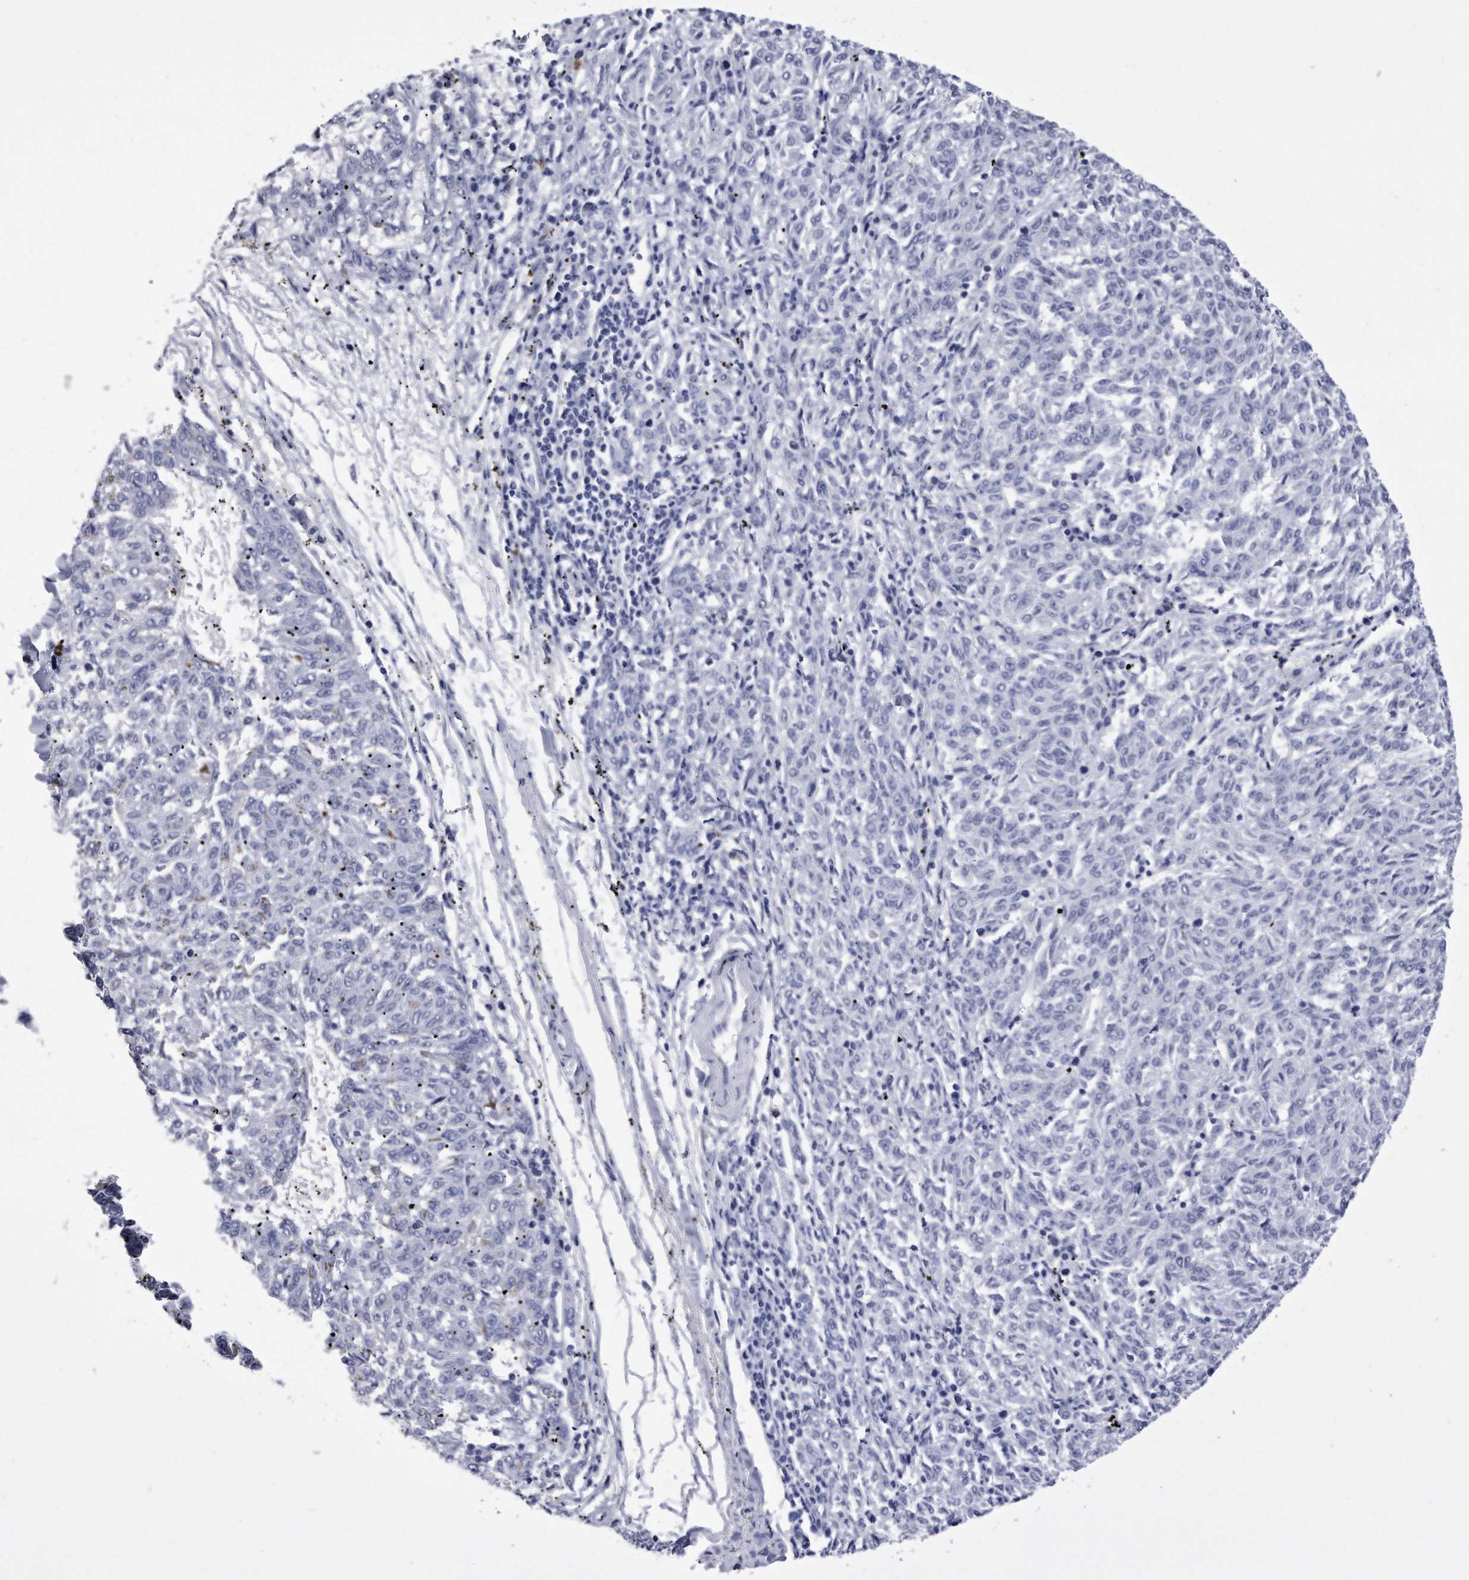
{"staining": {"intensity": "negative", "quantity": "none", "location": "none"}, "tissue": "melanoma", "cell_type": "Tumor cells", "image_type": "cancer", "snomed": [{"axis": "morphology", "description": "Malignant melanoma, NOS"}, {"axis": "topography", "description": "Skin"}], "caption": "IHC photomicrograph of neoplastic tissue: human melanoma stained with DAB (3,3'-diaminobenzidine) demonstrates no significant protein staining in tumor cells.", "gene": "KCTD8", "patient": {"sex": "female", "age": 72}}